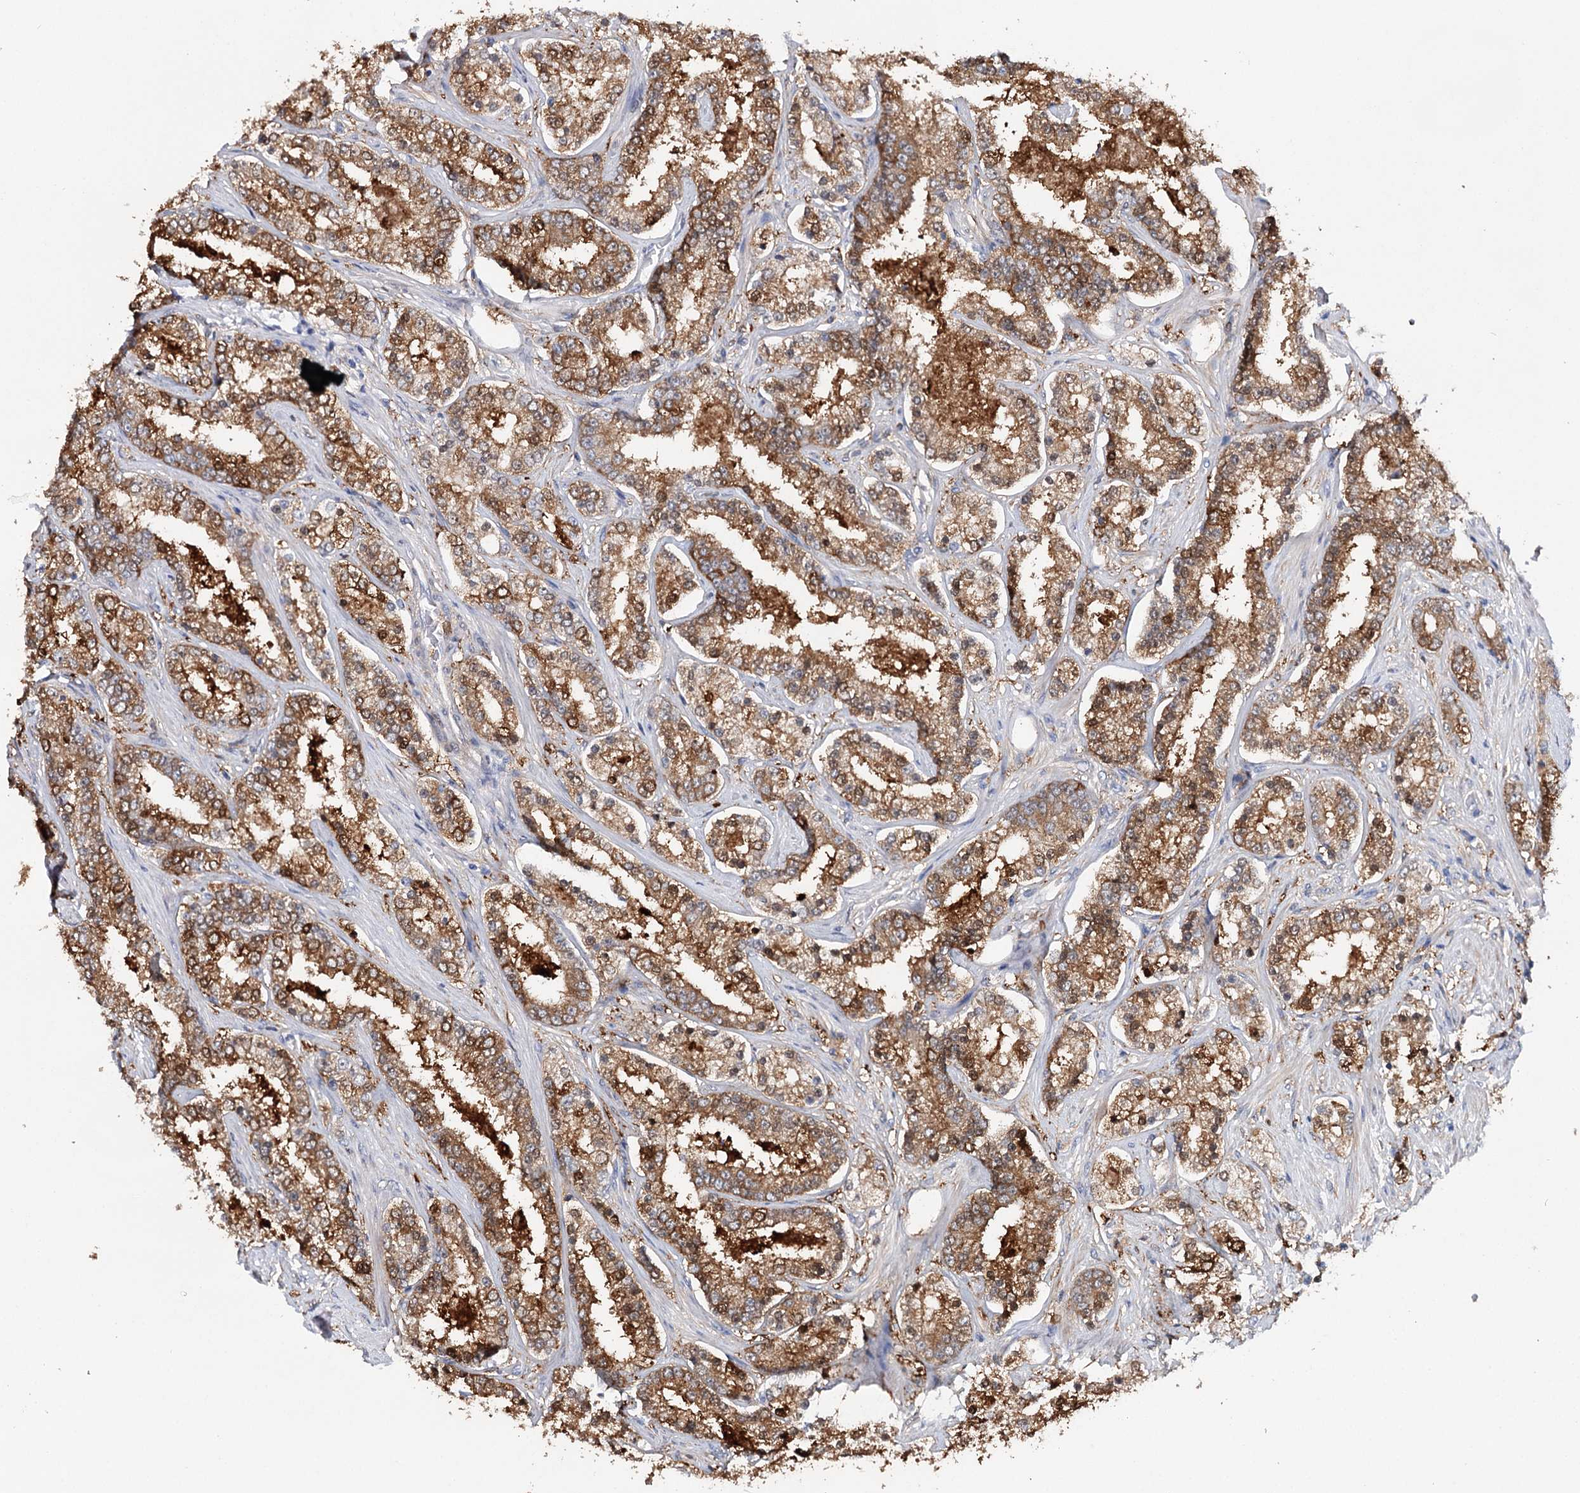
{"staining": {"intensity": "strong", "quantity": ">75%", "location": "cytoplasmic/membranous"}, "tissue": "prostate cancer", "cell_type": "Tumor cells", "image_type": "cancer", "snomed": [{"axis": "morphology", "description": "Normal tissue, NOS"}, {"axis": "morphology", "description": "Adenocarcinoma, High grade"}, {"axis": "topography", "description": "Prostate"}], "caption": "There is high levels of strong cytoplasmic/membranous staining in tumor cells of high-grade adenocarcinoma (prostate), as demonstrated by immunohistochemical staining (brown color).", "gene": "CFAP46", "patient": {"sex": "male", "age": 83}}